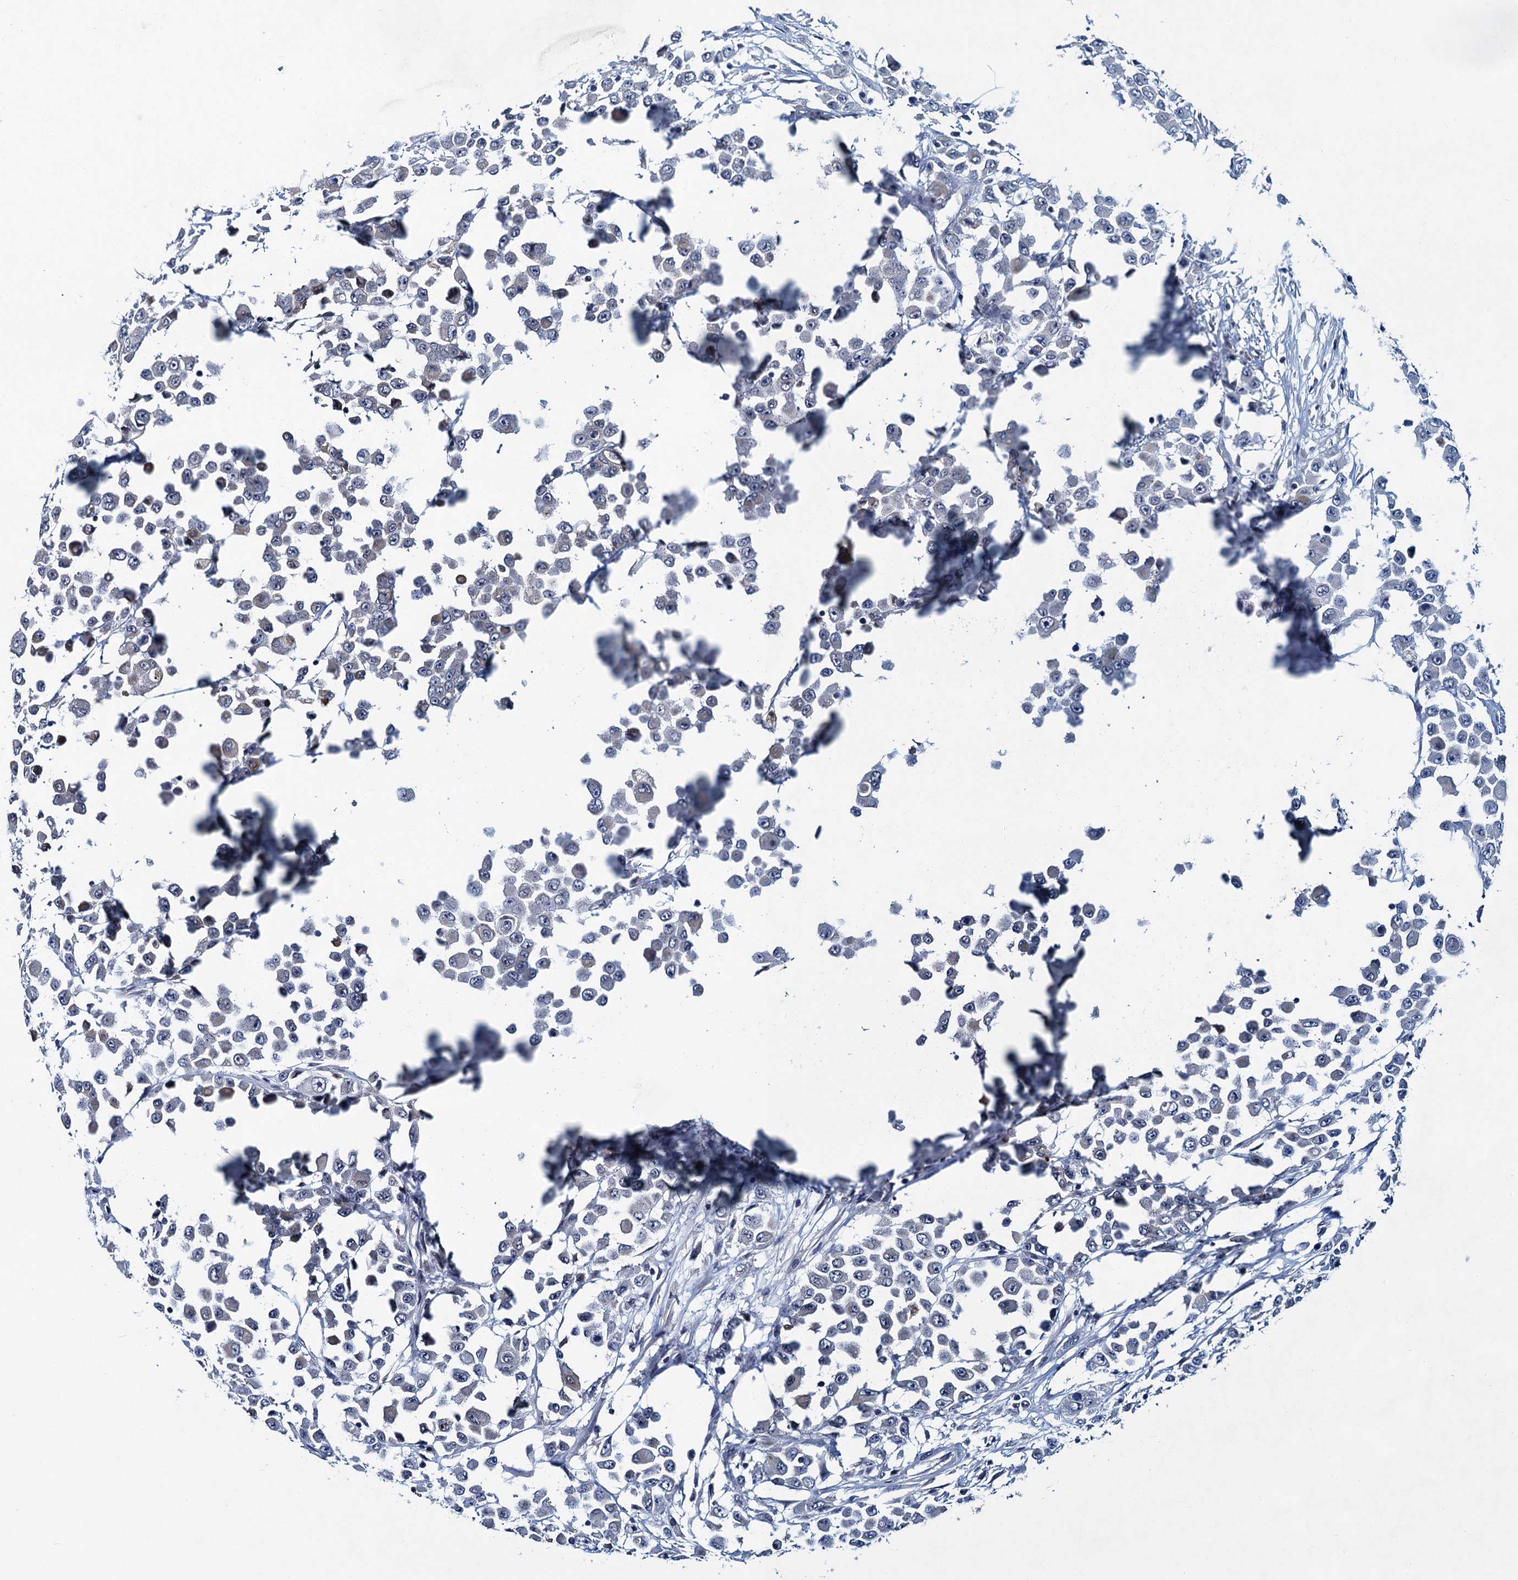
{"staining": {"intensity": "negative", "quantity": "none", "location": "none"}, "tissue": "colorectal cancer", "cell_type": "Tumor cells", "image_type": "cancer", "snomed": [{"axis": "morphology", "description": "Adenocarcinoma, NOS"}, {"axis": "topography", "description": "Colon"}], "caption": "High magnification brightfield microscopy of colorectal cancer stained with DAB (brown) and counterstained with hematoxylin (blue): tumor cells show no significant expression. The staining was performed using DAB to visualize the protein expression in brown, while the nuclei were stained in blue with hematoxylin (Magnification: 20x).", "gene": "ATOSA", "patient": {"sex": "male", "age": 51}}